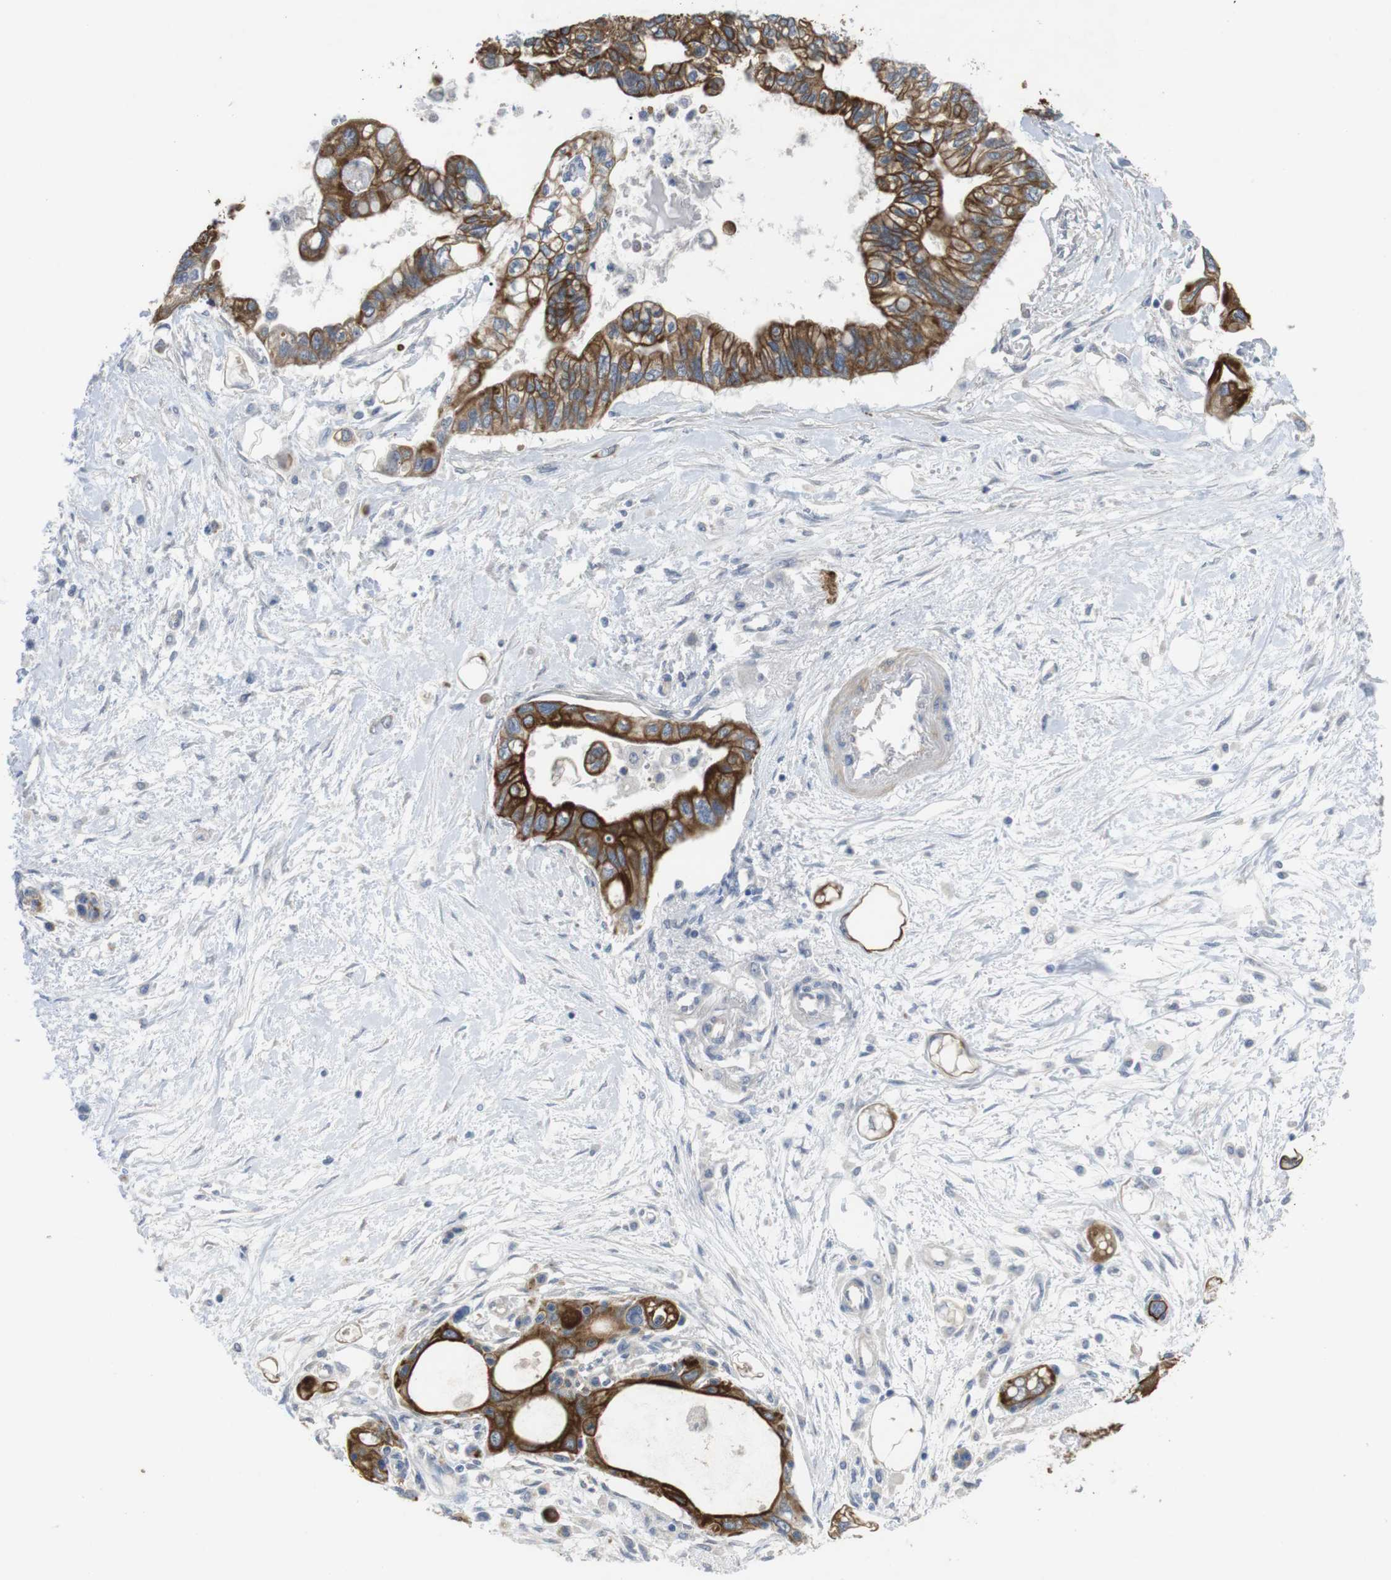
{"staining": {"intensity": "strong", "quantity": "25%-75%", "location": "cytoplasmic/membranous"}, "tissue": "pancreatic cancer", "cell_type": "Tumor cells", "image_type": "cancer", "snomed": [{"axis": "morphology", "description": "Adenocarcinoma, NOS"}, {"axis": "topography", "description": "Pancreas"}], "caption": "Immunohistochemistry histopathology image of neoplastic tissue: human pancreatic adenocarcinoma stained using immunohistochemistry (IHC) exhibits high levels of strong protein expression localized specifically in the cytoplasmic/membranous of tumor cells, appearing as a cytoplasmic/membranous brown color.", "gene": "ADGRL3", "patient": {"sex": "female", "age": 77}}